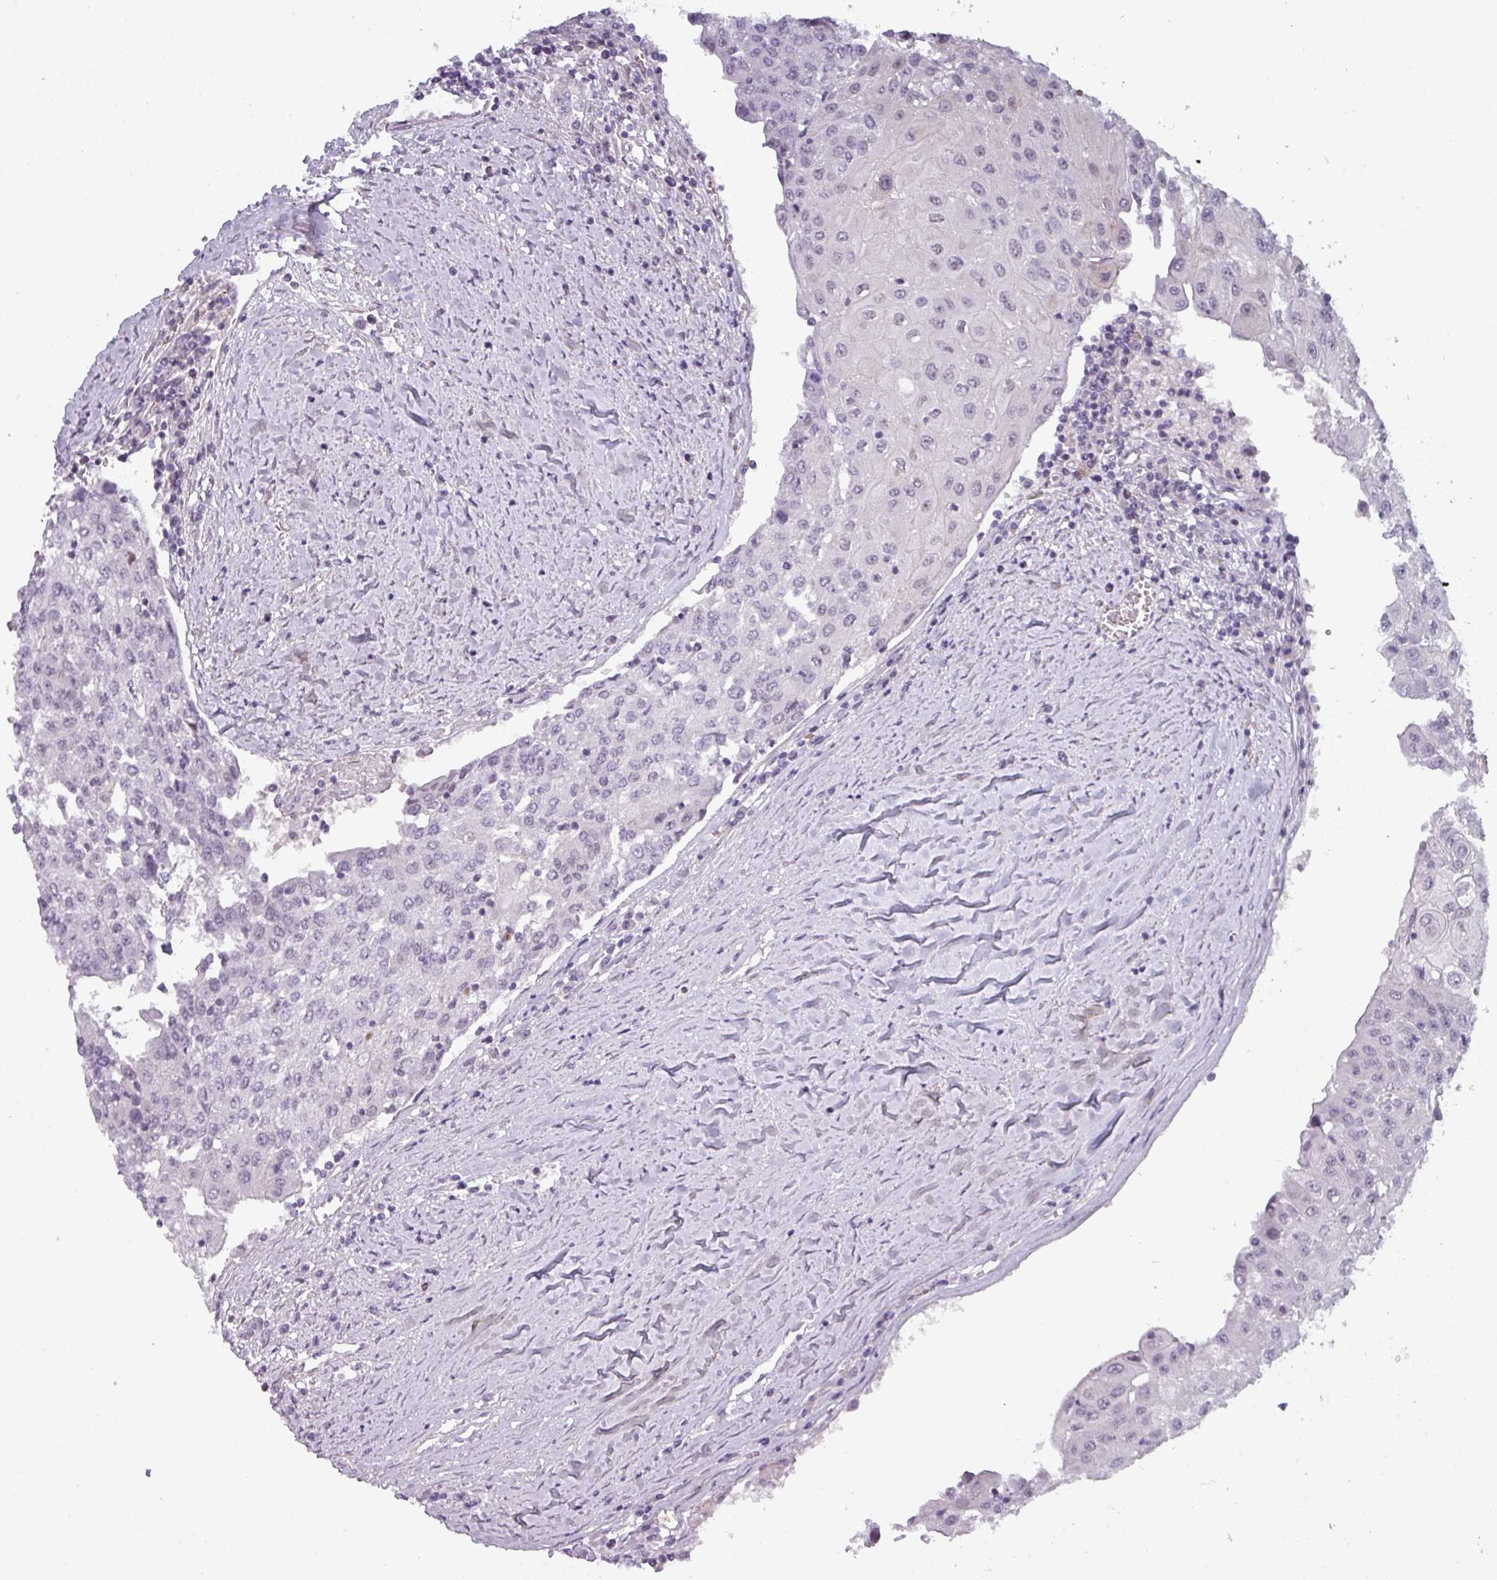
{"staining": {"intensity": "negative", "quantity": "none", "location": "none"}, "tissue": "urothelial cancer", "cell_type": "Tumor cells", "image_type": "cancer", "snomed": [{"axis": "morphology", "description": "Urothelial carcinoma, High grade"}, {"axis": "topography", "description": "Urinary bladder"}], "caption": "Photomicrograph shows no protein expression in tumor cells of urothelial cancer tissue. Nuclei are stained in blue.", "gene": "PRAMEF12", "patient": {"sex": "female", "age": 85}}